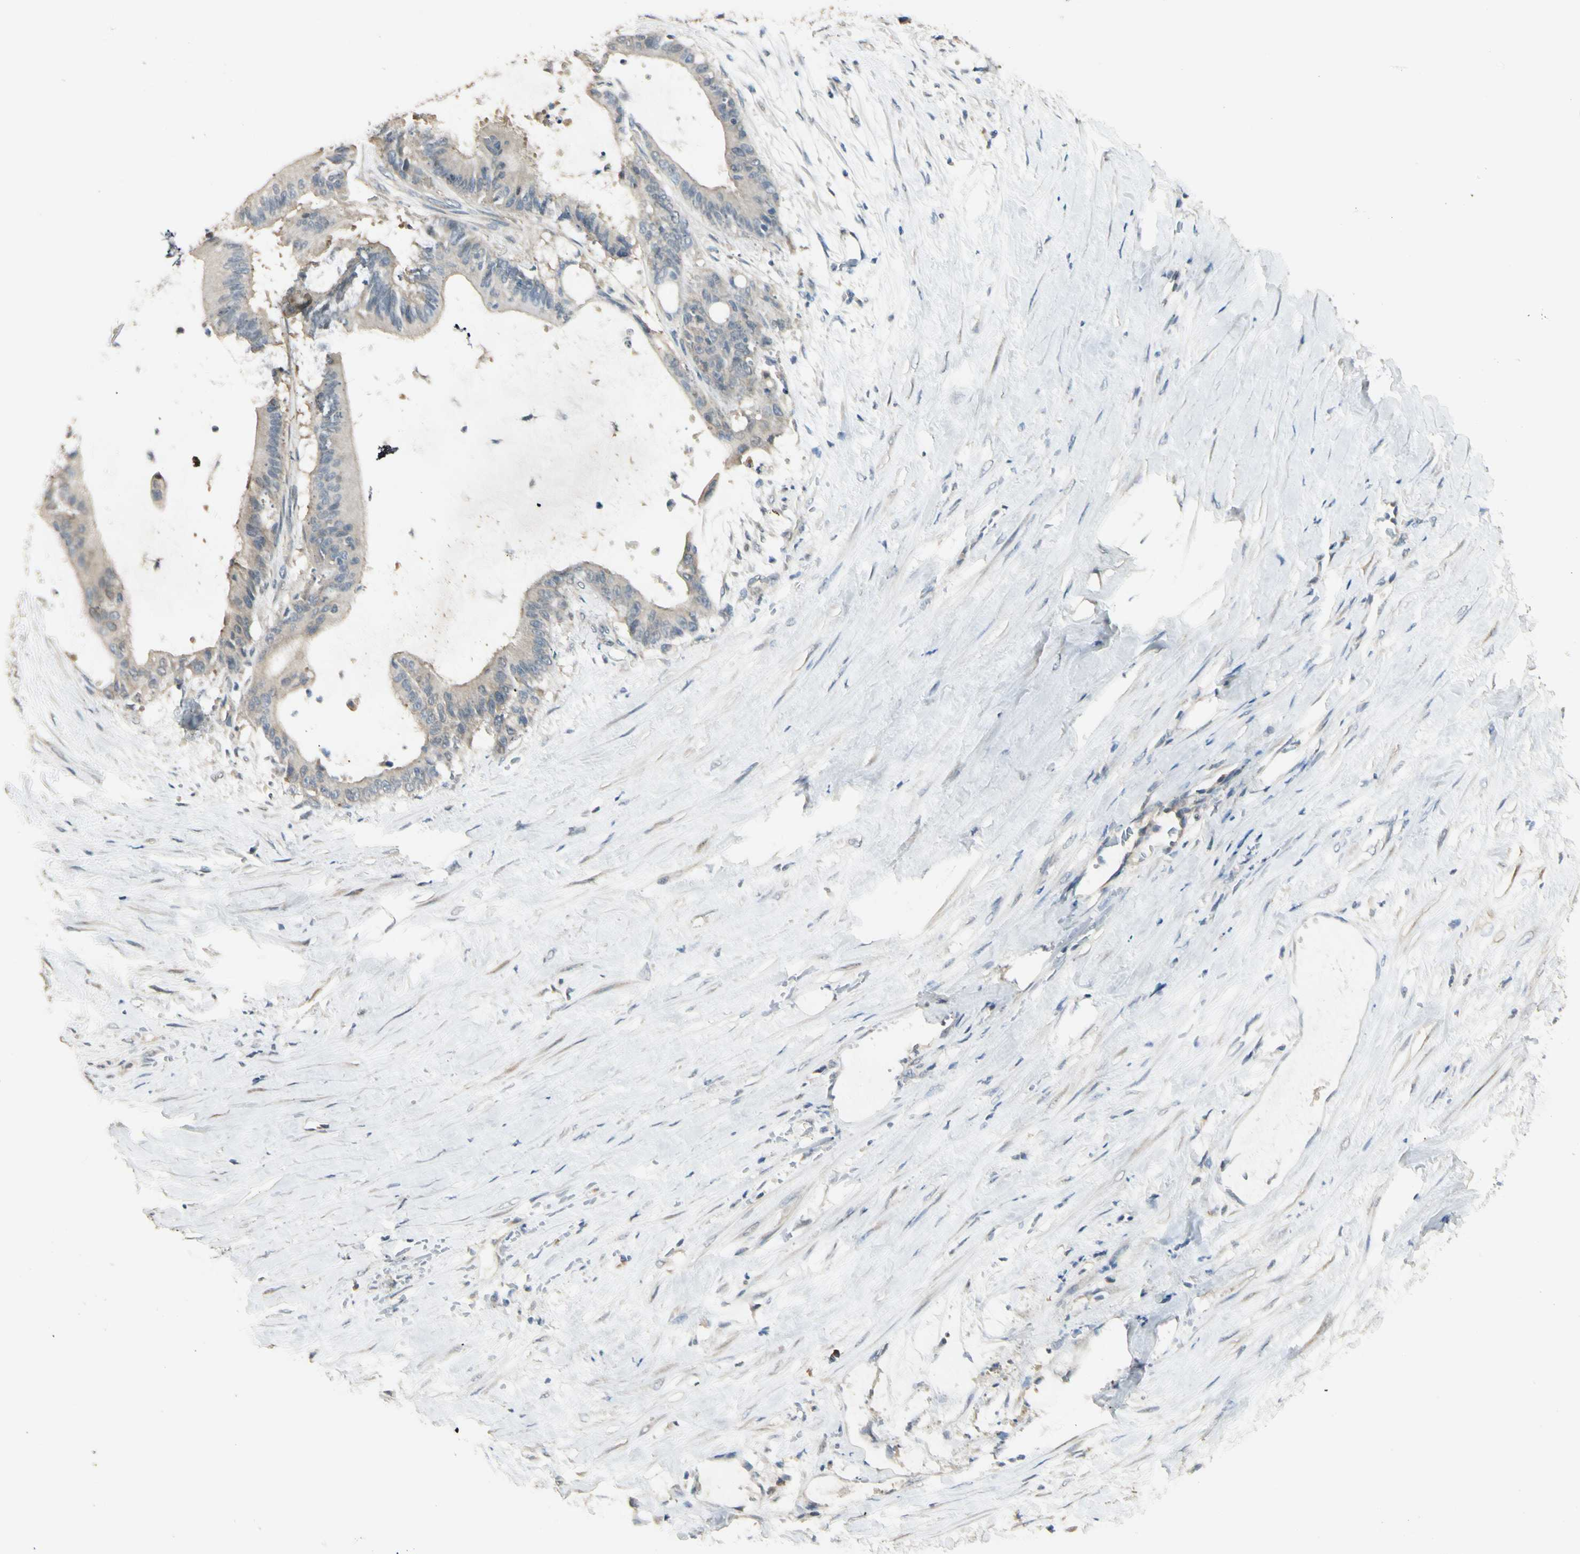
{"staining": {"intensity": "weak", "quantity": "<25%", "location": "cytoplasmic/membranous"}, "tissue": "liver cancer", "cell_type": "Tumor cells", "image_type": "cancer", "snomed": [{"axis": "morphology", "description": "Cholangiocarcinoma"}, {"axis": "topography", "description": "Liver"}], "caption": "High magnification brightfield microscopy of liver cancer (cholangiocarcinoma) stained with DAB (brown) and counterstained with hematoxylin (blue): tumor cells show no significant positivity. (Brightfield microscopy of DAB immunohistochemistry at high magnification).", "gene": "GNE", "patient": {"sex": "female", "age": 73}}